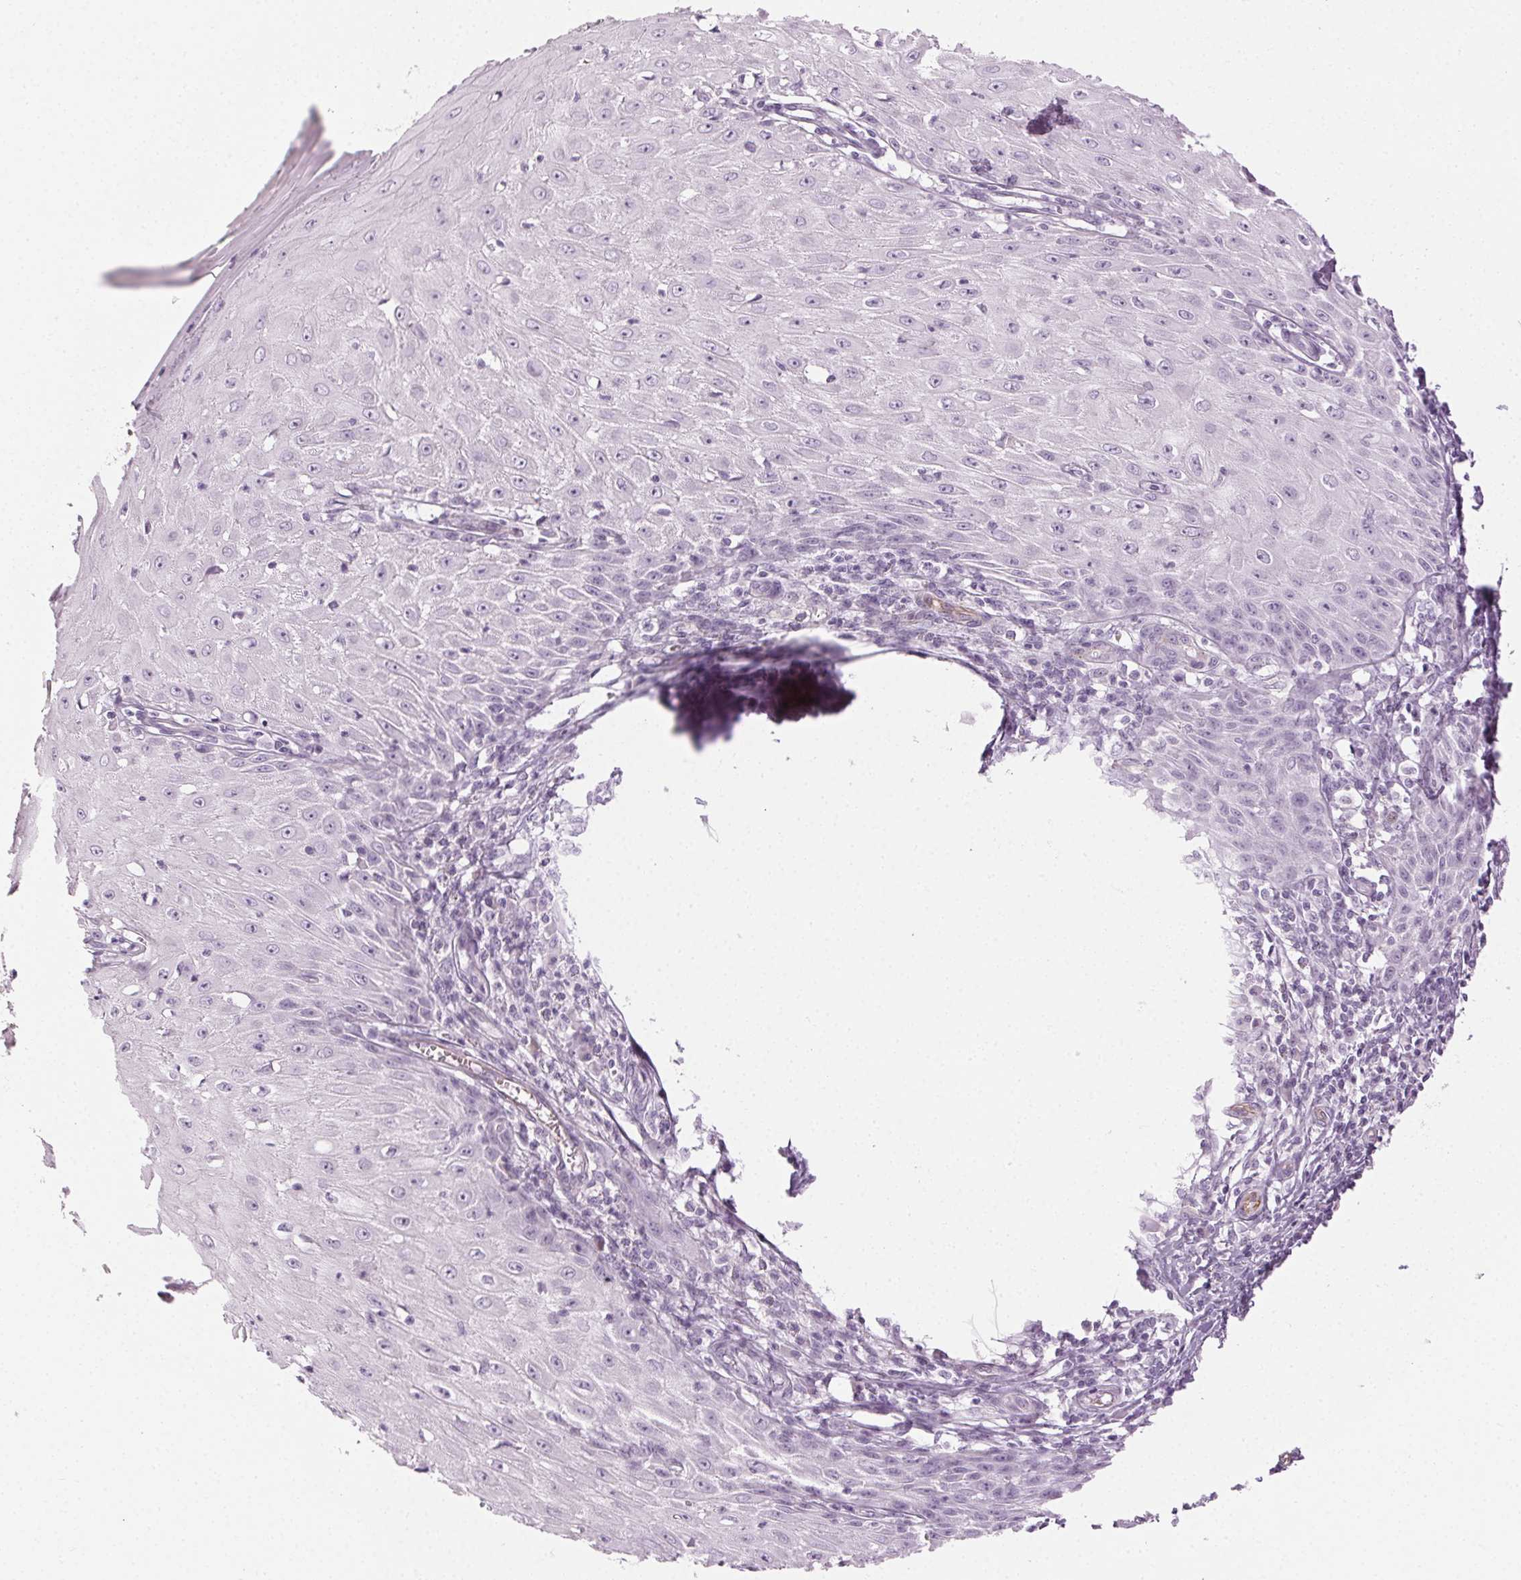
{"staining": {"intensity": "negative", "quantity": "none", "location": "none"}, "tissue": "skin cancer", "cell_type": "Tumor cells", "image_type": "cancer", "snomed": [{"axis": "morphology", "description": "Squamous cell carcinoma, NOS"}, {"axis": "topography", "description": "Skin"}], "caption": "Tumor cells show no significant protein staining in skin cancer.", "gene": "AIF1L", "patient": {"sex": "female", "age": 73}}